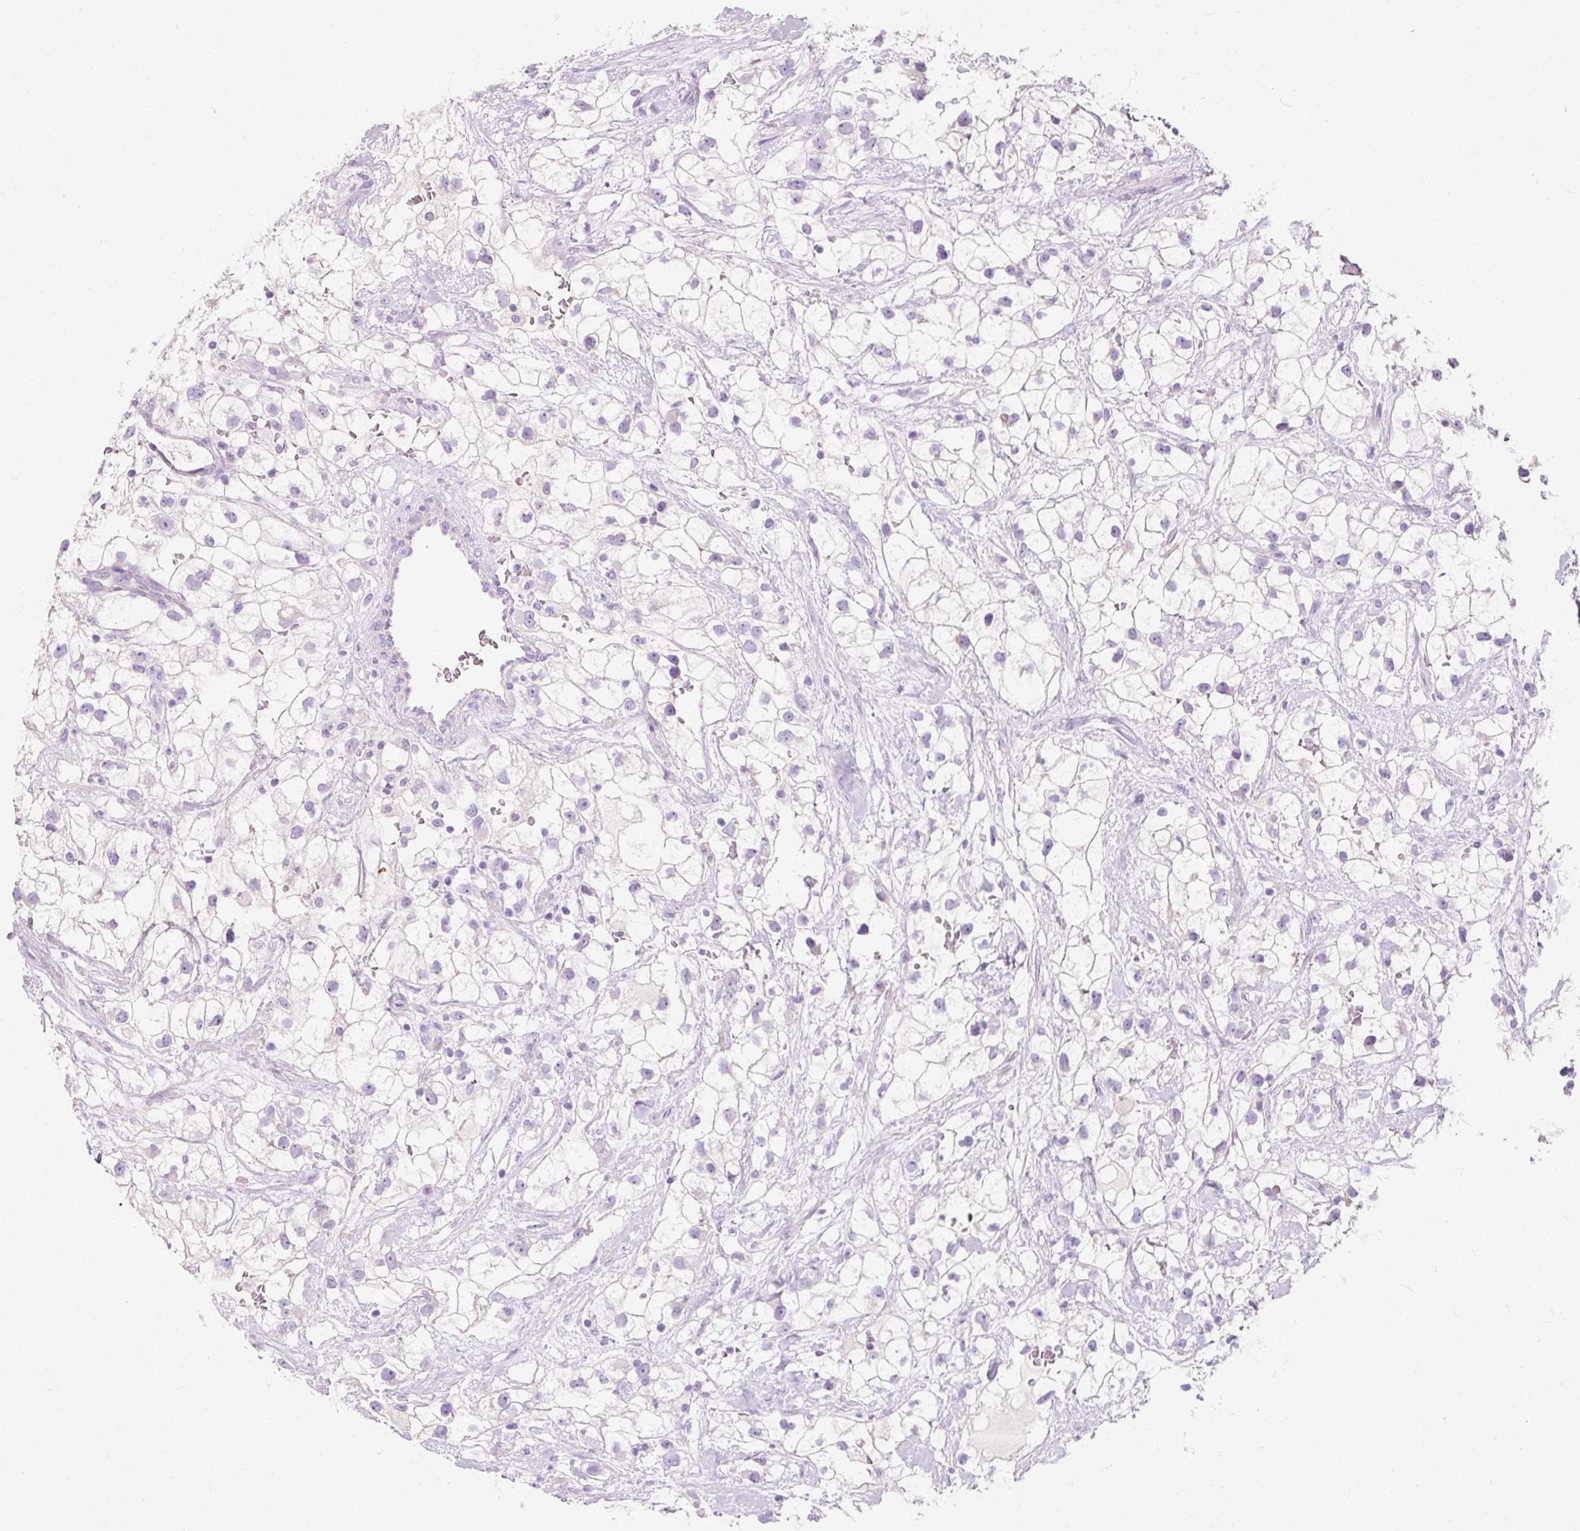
{"staining": {"intensity": "negative", "quantity": "none", "location": "none"}, "tissue": "renal cancer", "cell_type": "Tumor cells", "image_type": "cancer", "snomed": [{"axis": "morphology", "description": "Adenocarcinoma, NOS"}, {"axis": "topography", "description": "Kidney"}], "caption": "Immunohistochemistry photomicrograph of adenocarcinoma (renal) stained for a protein (brown), which exhibits no expression in tumor cells.", "gene": "TMEM213", "patient": {"sex": "male", "age": 59}}